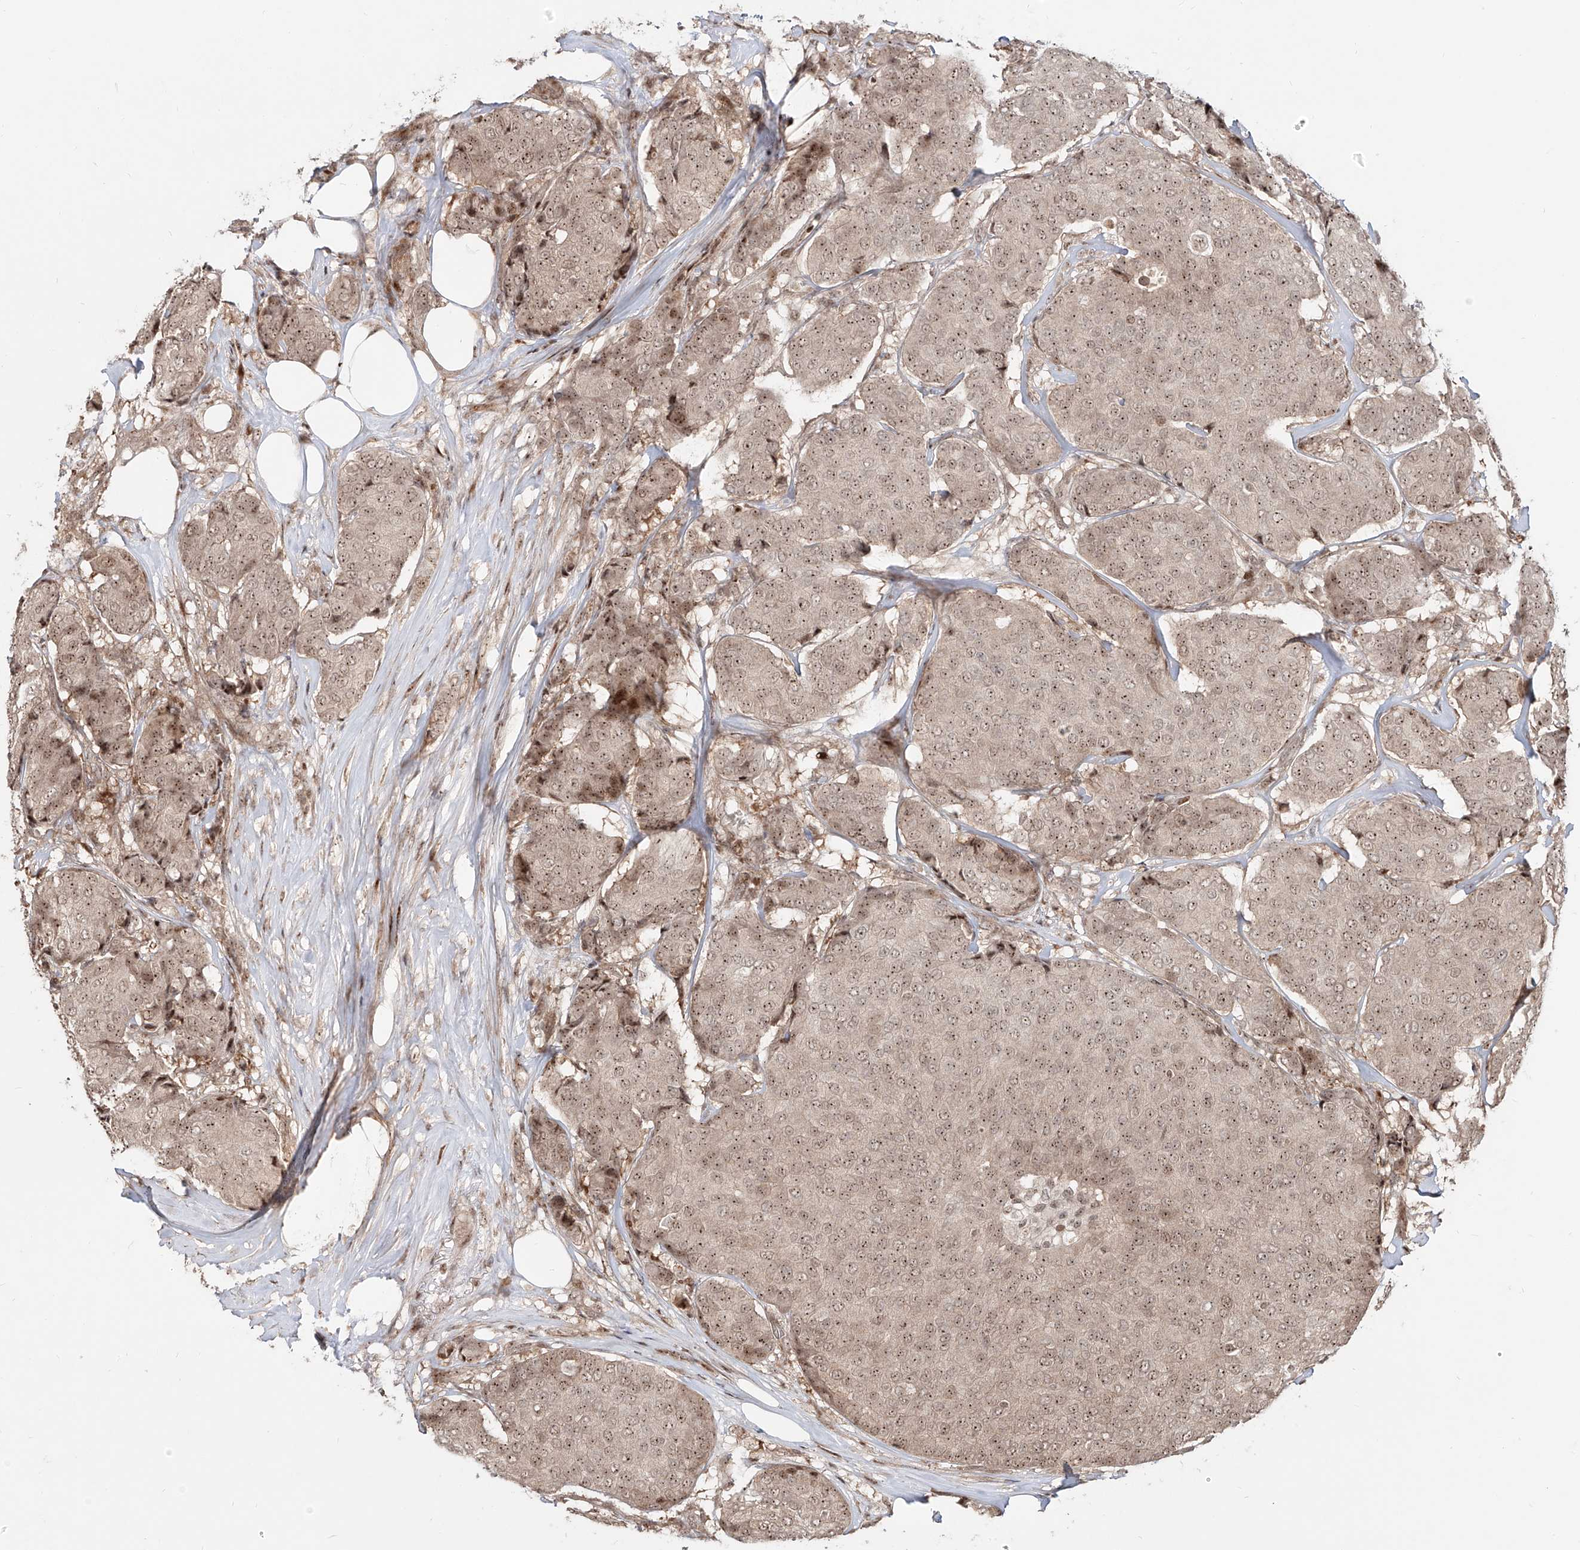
{"staining": {"intensity": "moderate", "quantity": ">75%", "location": "nuclear"}, "tissue": "breast cancer", "cell_type": "Tumor cells", "image_type": "cancer", "snomed": [{"axis": "morphology", "description": "Duct carcinoma"}, {"axis": "topography", "description": "Breast"}], "caption": "Protein expression analysis of intraductal carcinoma (breast) reveals moderate nuclear positivity in about >75% of tumor cells. The staining is performed using DAB (3,3'-diaminobenzidine) brown chromogen to label protein expression. The nuclei are counter-stained blue using hematoxylin.", "gene": "ZNF710", "patient": {"sex": "female", "age": 75}}